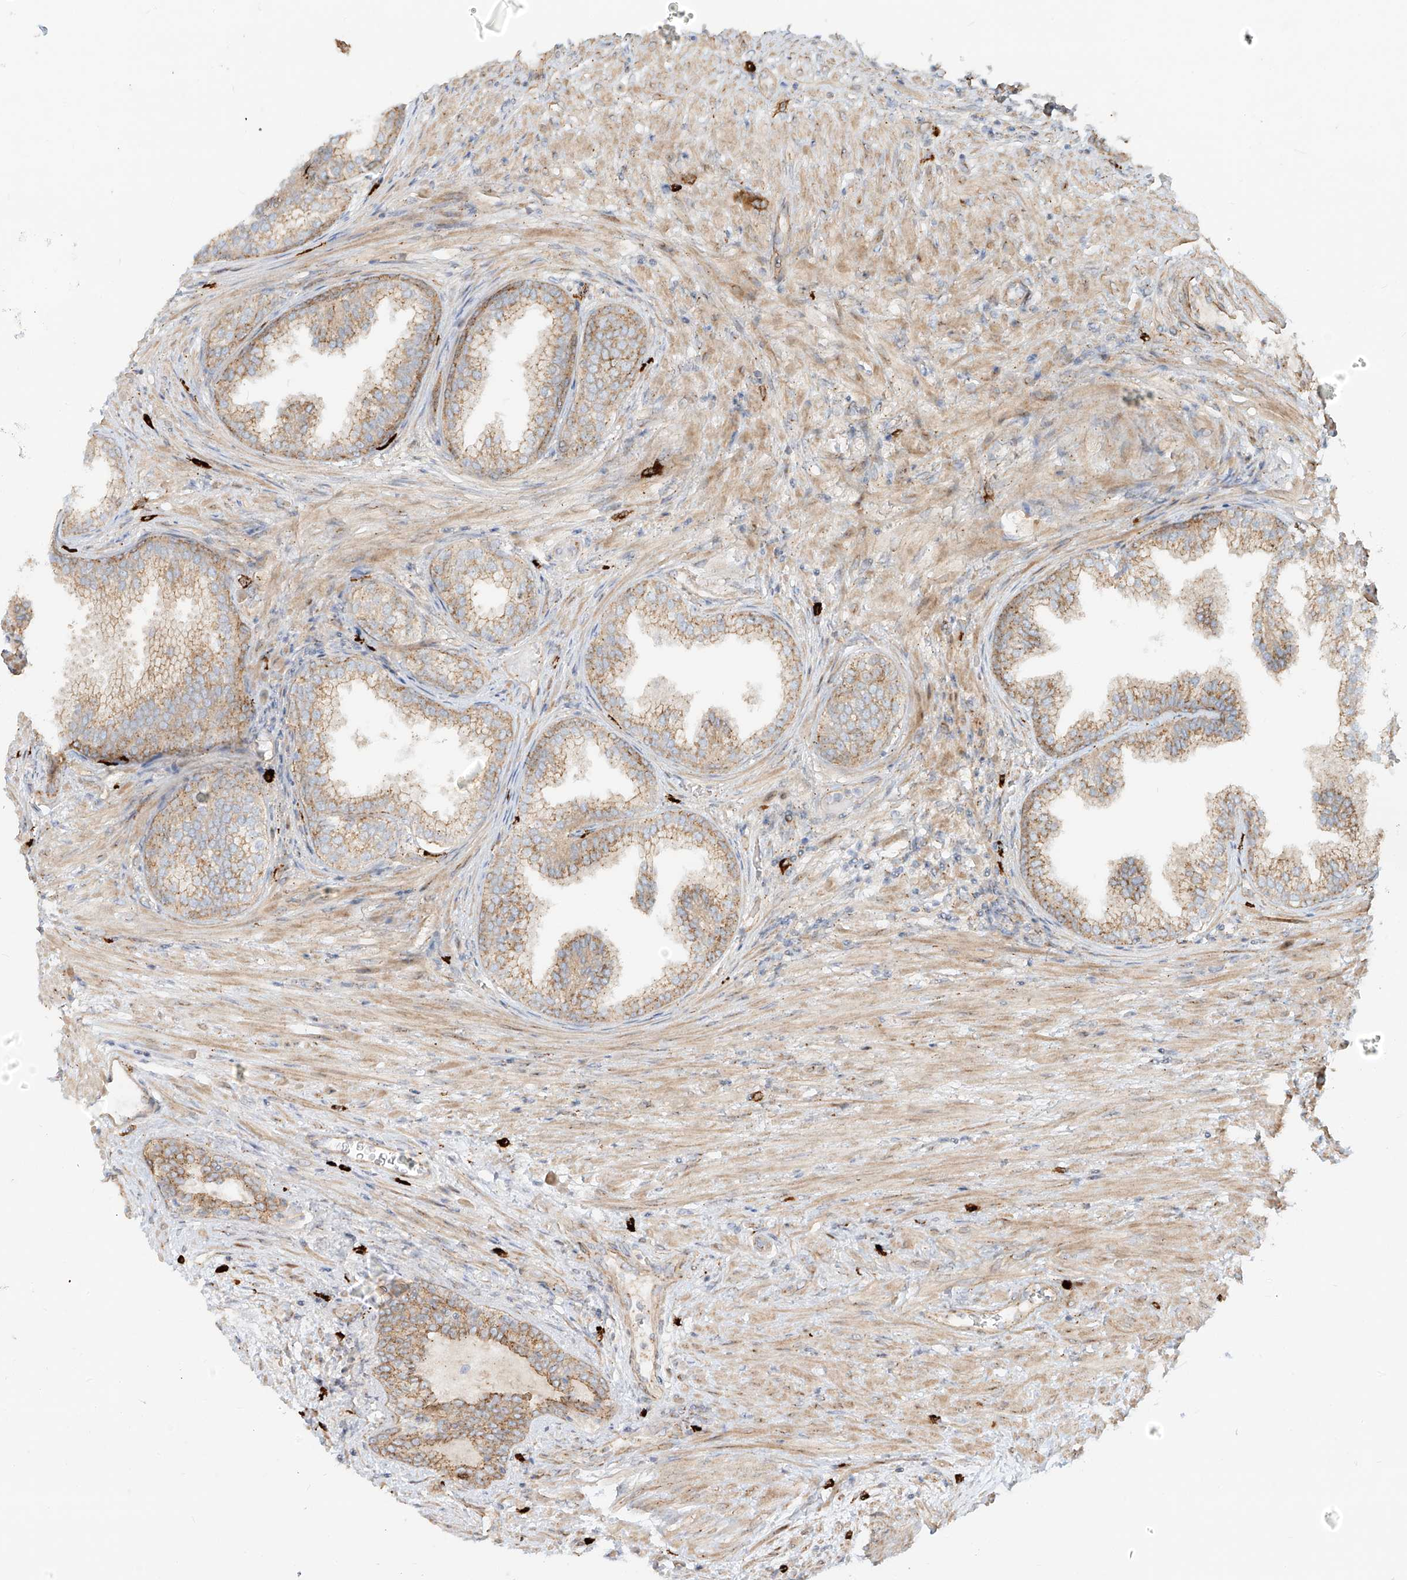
{"staining": {"intensity": "moderate", "quantity": ">75%", "location": "cytoplasmic/membranous"}, "tissue": "prostate", "cell_type": "Glandular cells", "image_type": "normal", "snomed": [{"axis": "morphology", "description": "Normal tissue, NOS"}, {"axis": "topography", "description": "Prostate"}], "caption": "This photomicrograph demonstrates normal prostate stained with IHC to label a protein in brown. The cytoplasmic/membranous of glandular cells show moderate positivity for the protein. Nuclei are counter-stained blue.", "gene": "ZNF287", "patient": {"sex": "male", "age": 76}}